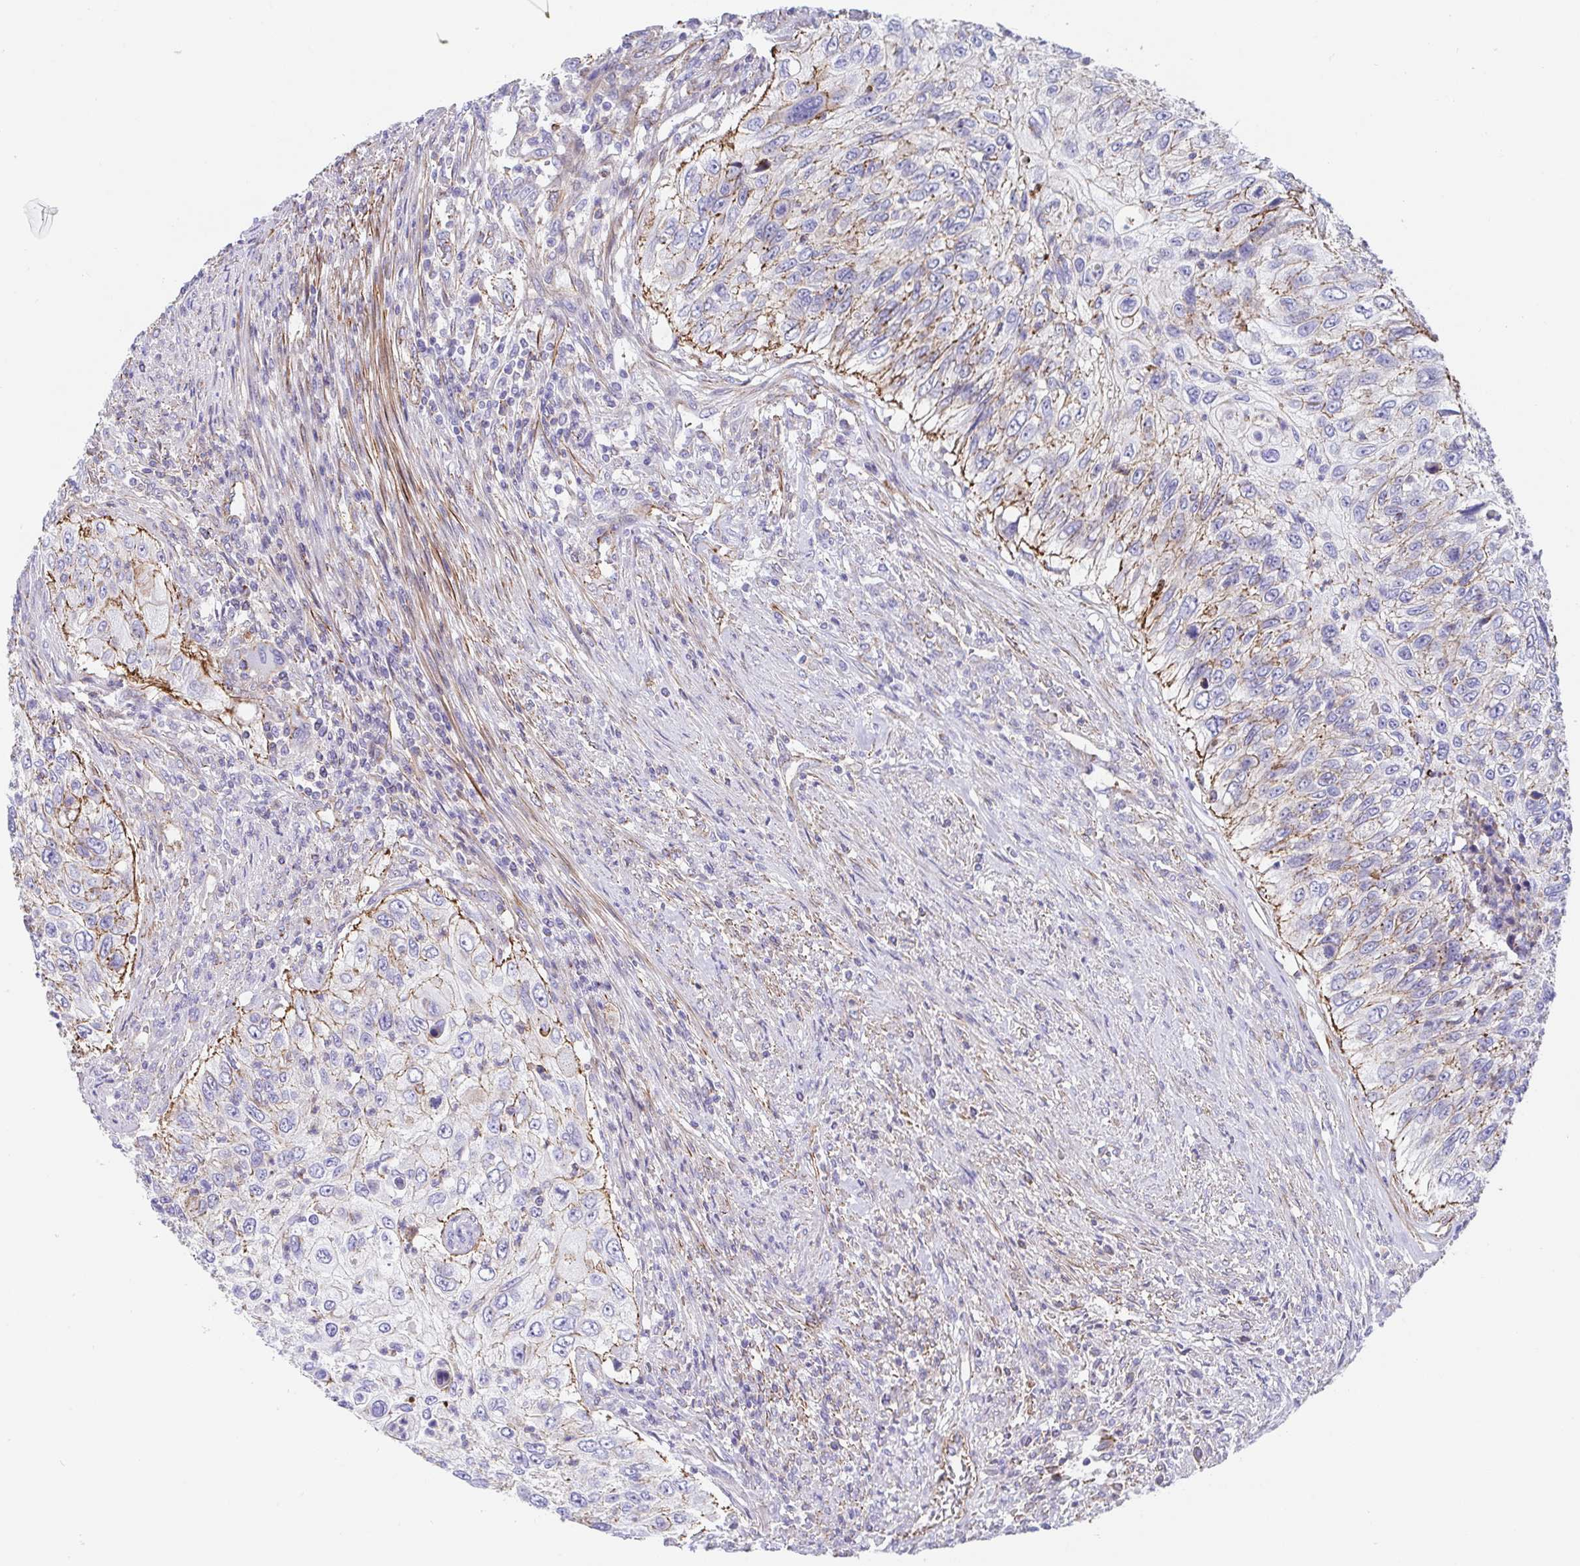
{"staining": {"intensity": "moderate", "quantity": "<25%", "location": "cytoplasmic/membranous"}, "tissue": "urothelial cancer", "cell_type": "Tumor cells", "image_type": "cancer", "snomed": [{"axis": "morphology", "description": "Urothelial carcinoma, High grade"}, {"axis": "topography", "description": "Urinary bladder"}], "caption": "Immunohistochemistry (IHC) of urothelial carcinoma (high-grade) reveals low levels of moderate cytoplasmic/membranous staining in approximately <25% of tumor cells. (DAB IHC with brightfield microscopy, high magnification).", "gene": "TRAM2", "patient": {"sex": "female", "age": 60}}